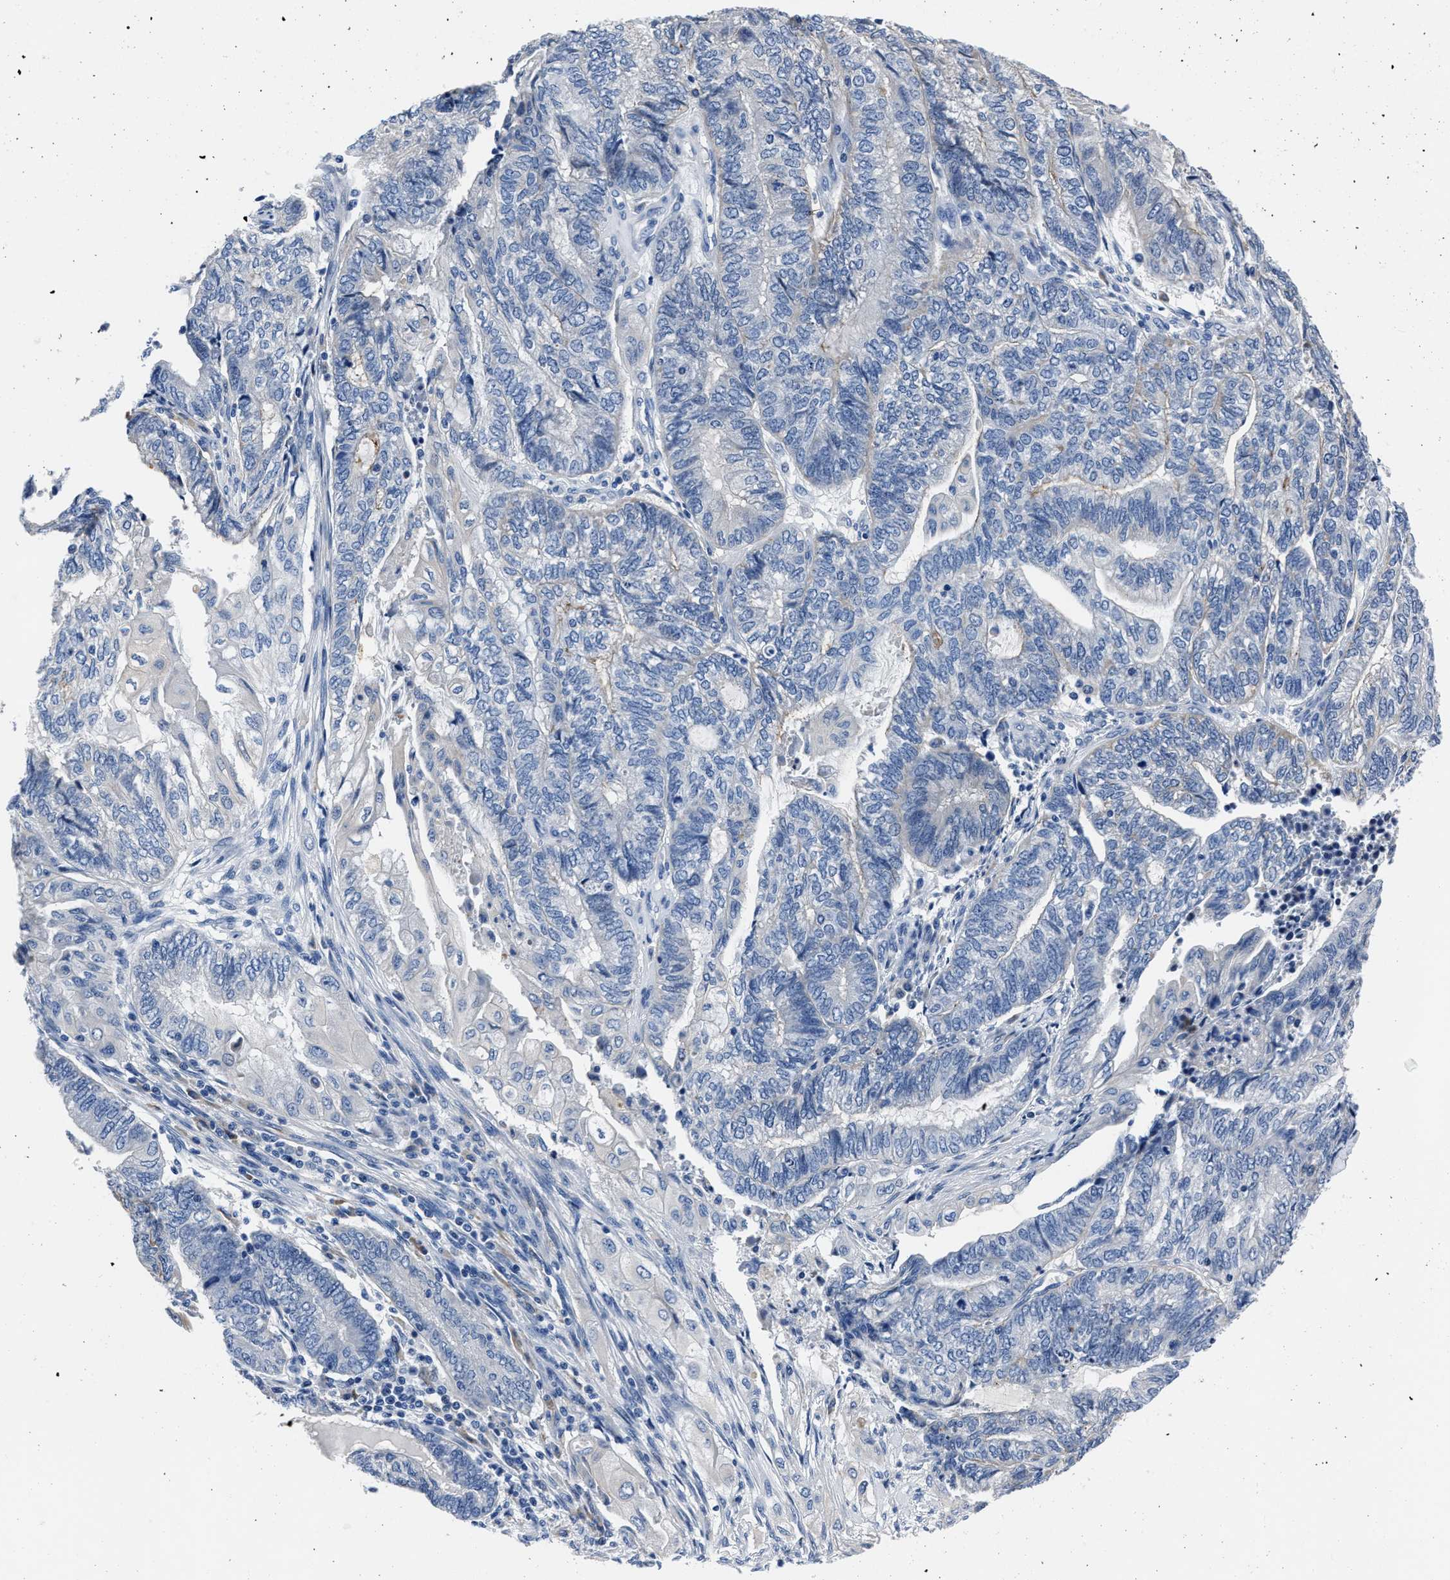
{"staining": {"intensity": "negative", "quantity": "none", "location": "none"}, "tissue": "endometrial cancer", "cell_type": "Tumor cells", "image_type": "cancer", "snomed": [{"axis": "morphology", "description": "Adenocarcinoma, NOS"}, {"axis": "topography", "description": "Uterus"}, {"axis": "topography", "description": "Endometrium"}], "caption": "This photomicrograph is of endometrial cancer stained with IHC to label a protein in brown with the nuclei are counter-stained blue. There is no positivity in tumor cells. Brightfield microscopy of IHC stained with DAB (3,3'-diaminobenzidine) (brown) and hematoxylin (blue), captured at high magnification.", "gene": "MOV10L1", "patient": {"sex": "female", "age": 70}}